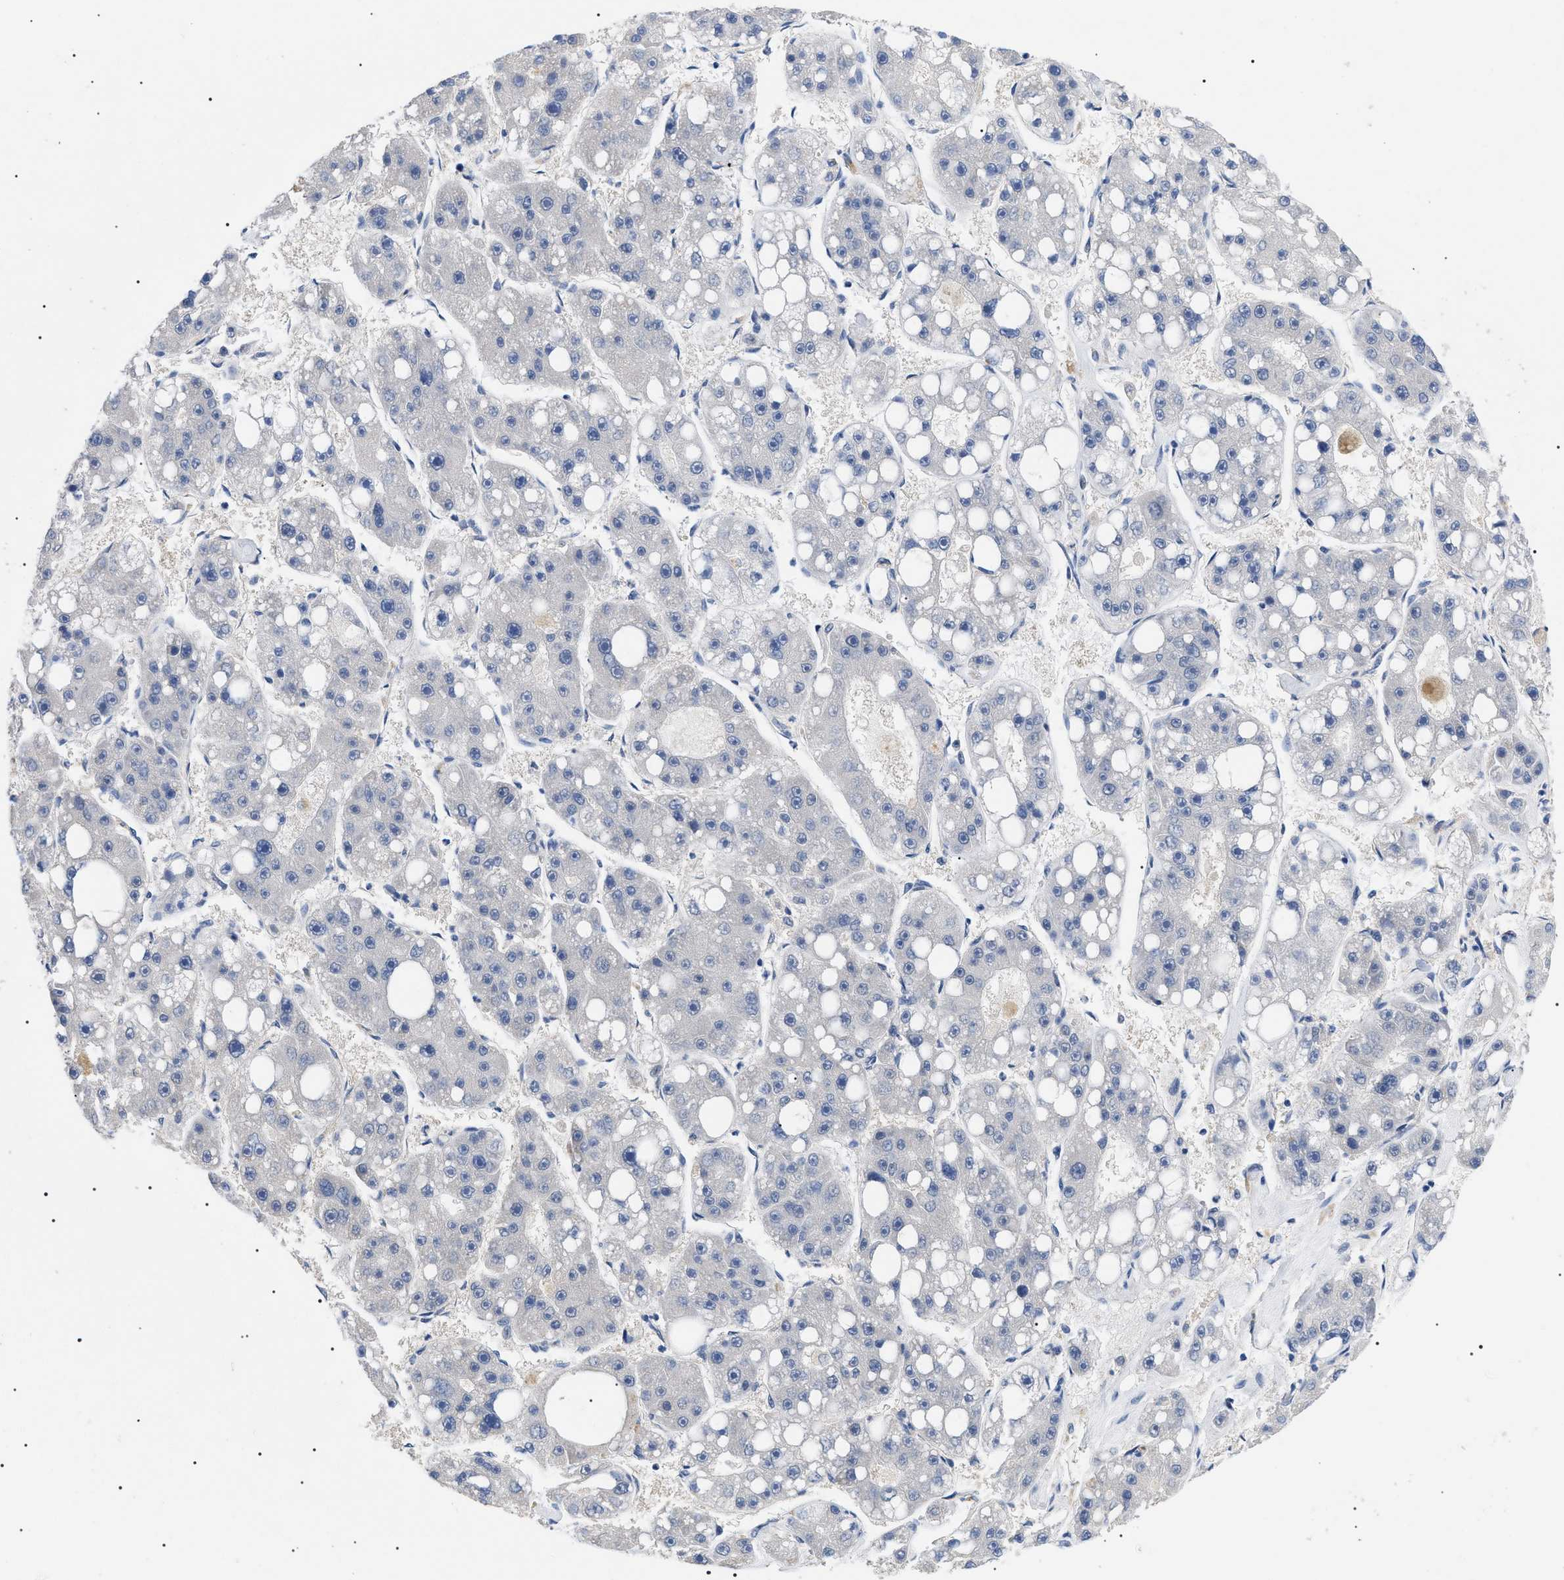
{"staining": {"intensity": "negative", "quantity": "none", "location": "none"}, "tissue": "liver cancer", "cell_type": "Tumor cells", "image_type": "cancer", "snomed": [{"axis": "morphology", "description": "Carcinoma, Hepatocellular, NOS"}, {"axis": "topography", "description": "Liver"}], "caption": "Histopathology image shows no protein expression in tumor cells of liver cancer (hepatocellular carcinoma) tissue.", "gene": "GARRE1", "patient": {"sex": "female", "age": 61}}